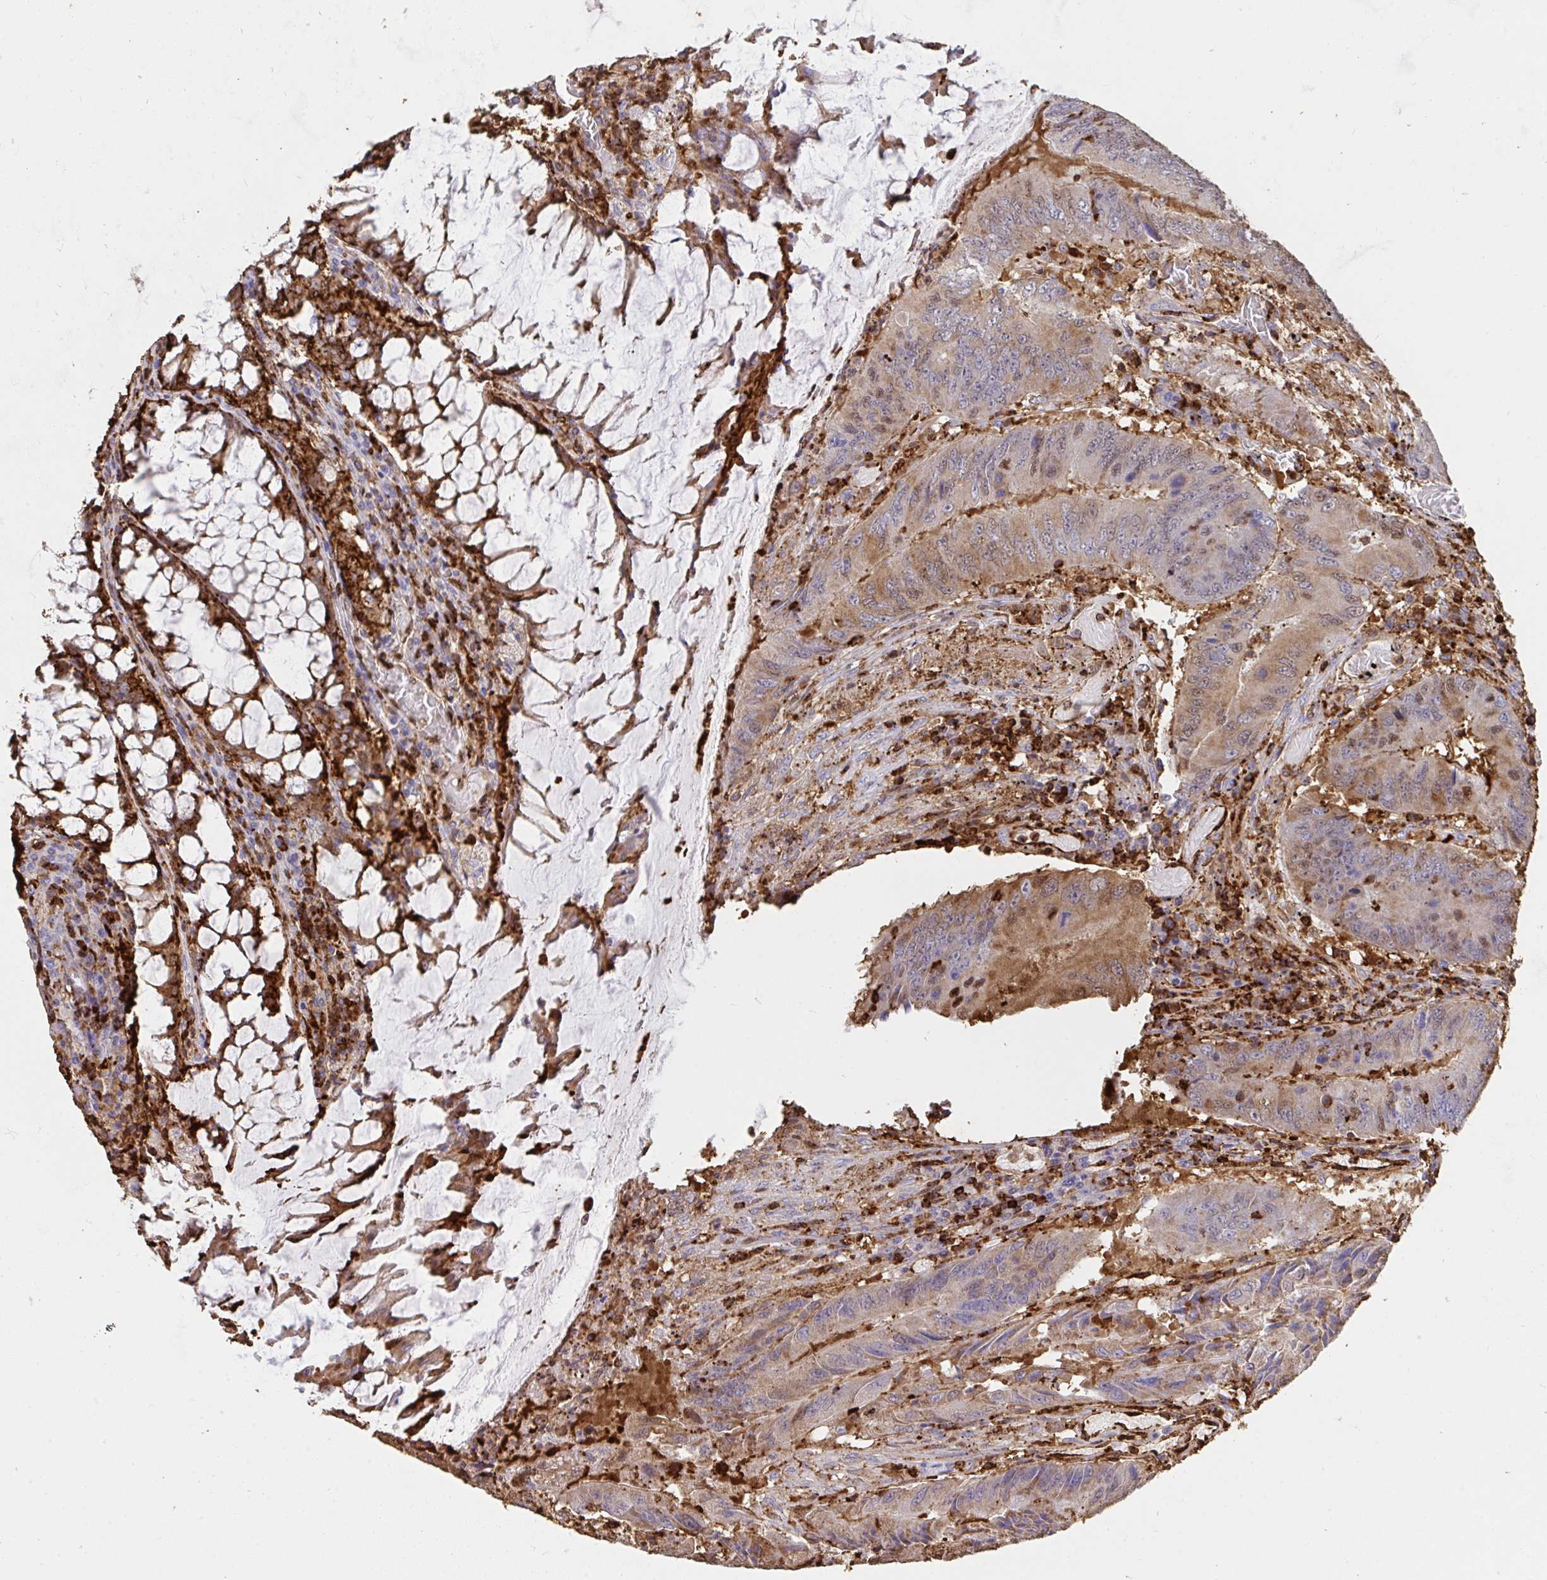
{"staining": {"intensity": "strong", "quantity": "25%-75%", "location": "cytoplasmic/membranous"}, "tissue": "colorectal cancer", "cell_type": "Tumor cells", "image_type": "cancer", "snomed": [{"axis": "morphology", "description": "Adenocarcinoma, NOS"}, {"axis": "topography", "description": "Colon"}], "caption": "Adenocarcinoma (colorectal) tissue shows strong cytoplasmic/membranous expression in approximately 25%-75% of tumor cells", "gene": "CFL1", "patient": {"sex": "male", "age": 53}}